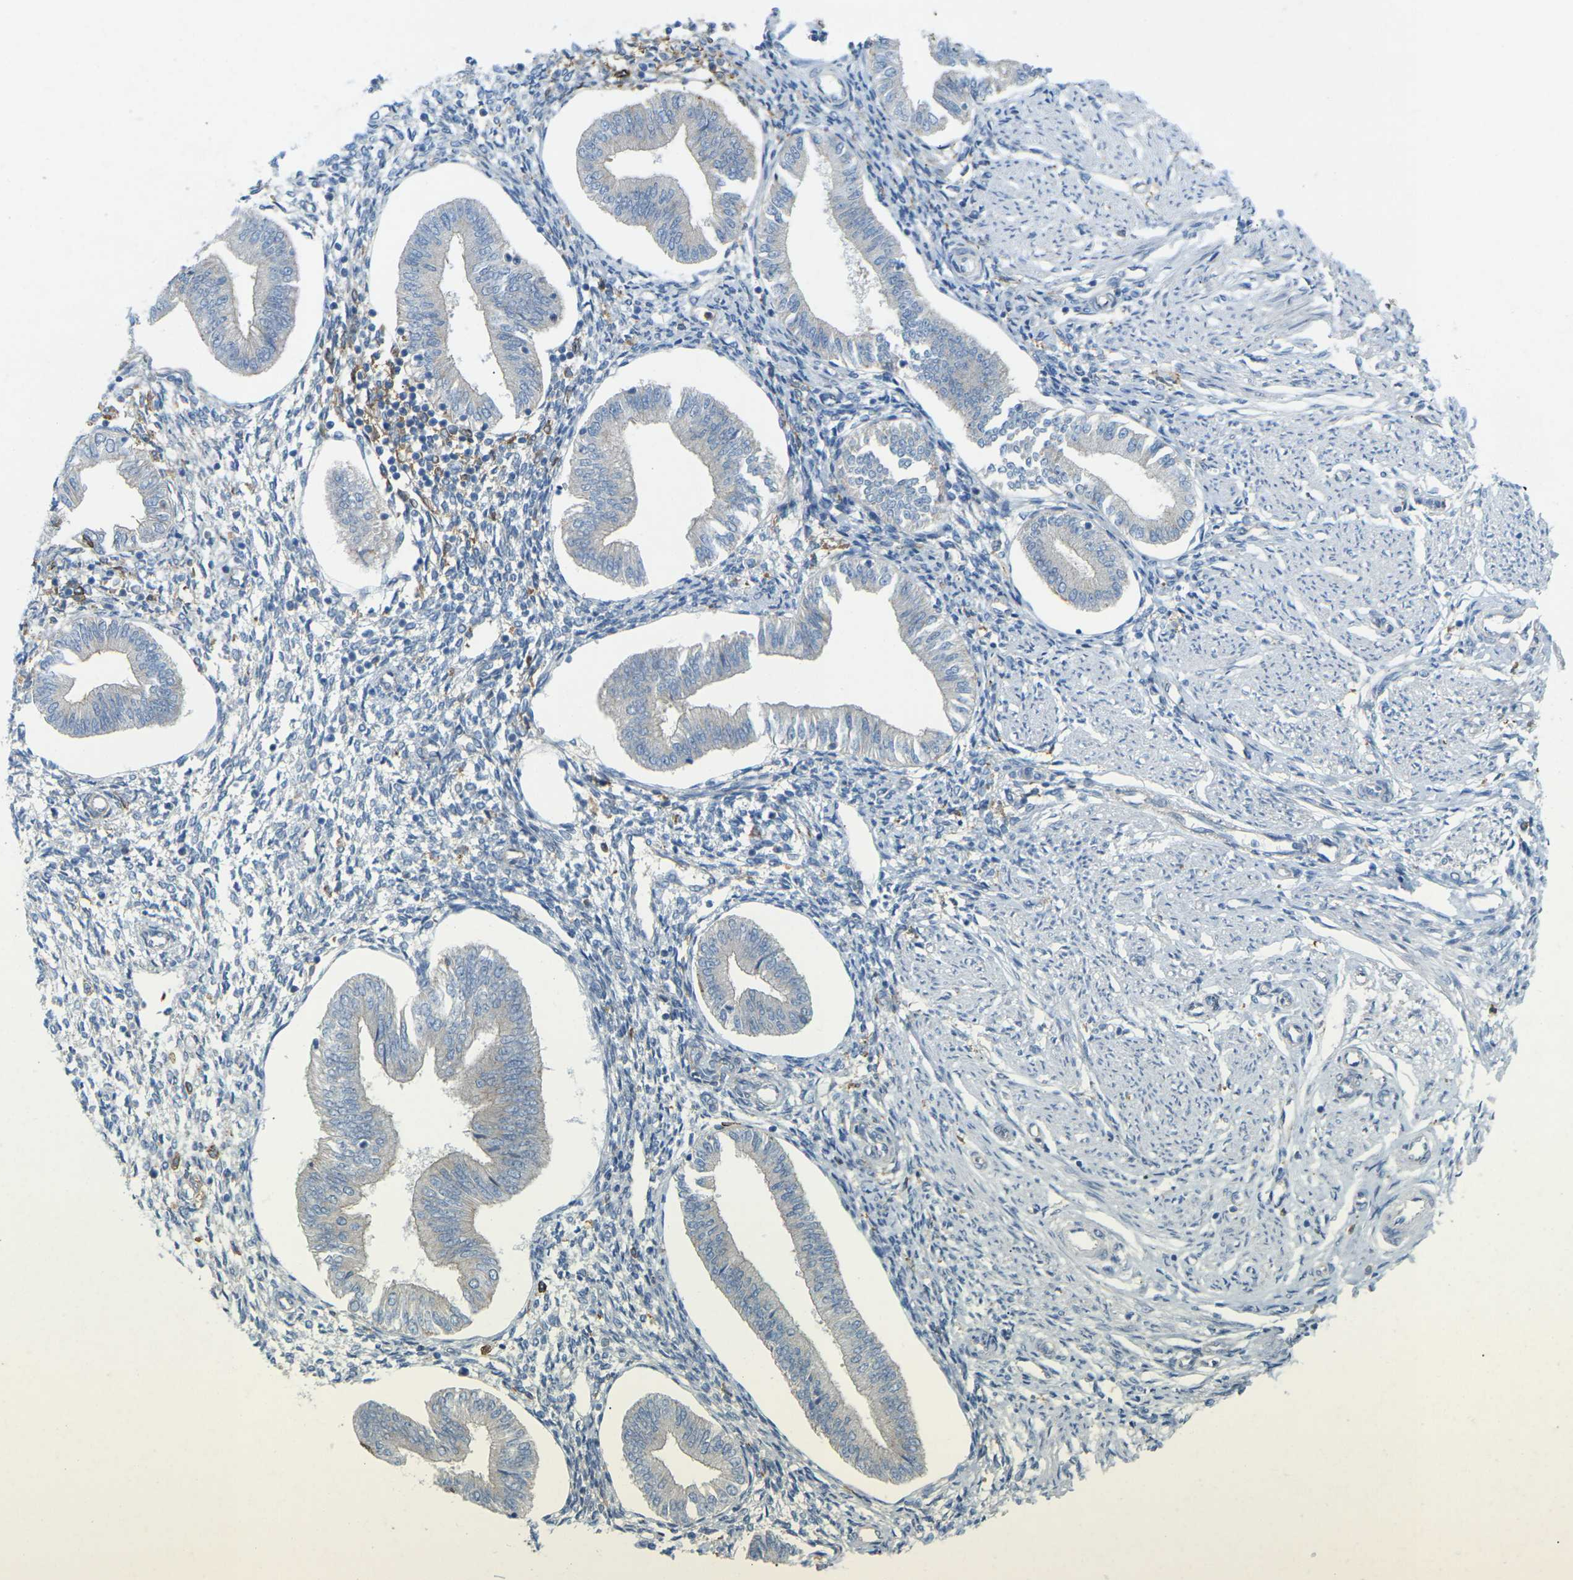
{"staining": {"intensity": "negative", "quantity": "none", "location": "none"}, "tissue": "endometrium", "cell_type": "Cells in endometrial stroma", "image_type": "normal", "snomed": [{"axis": "morphology", "description": "Normal tissue, NOS"}, {"axis": "topography", "description": "Endometrium"}], "caption": "IHC image of benign endometrium: human endometrium stained with DAB shows no significant protein positivity in cells in endometrial stroma. (Immunohistochemistry (ihc), brightfield microscopy, high magnification).", "gene": "STK11", "patient": {"sex": "female", "age": 50}}